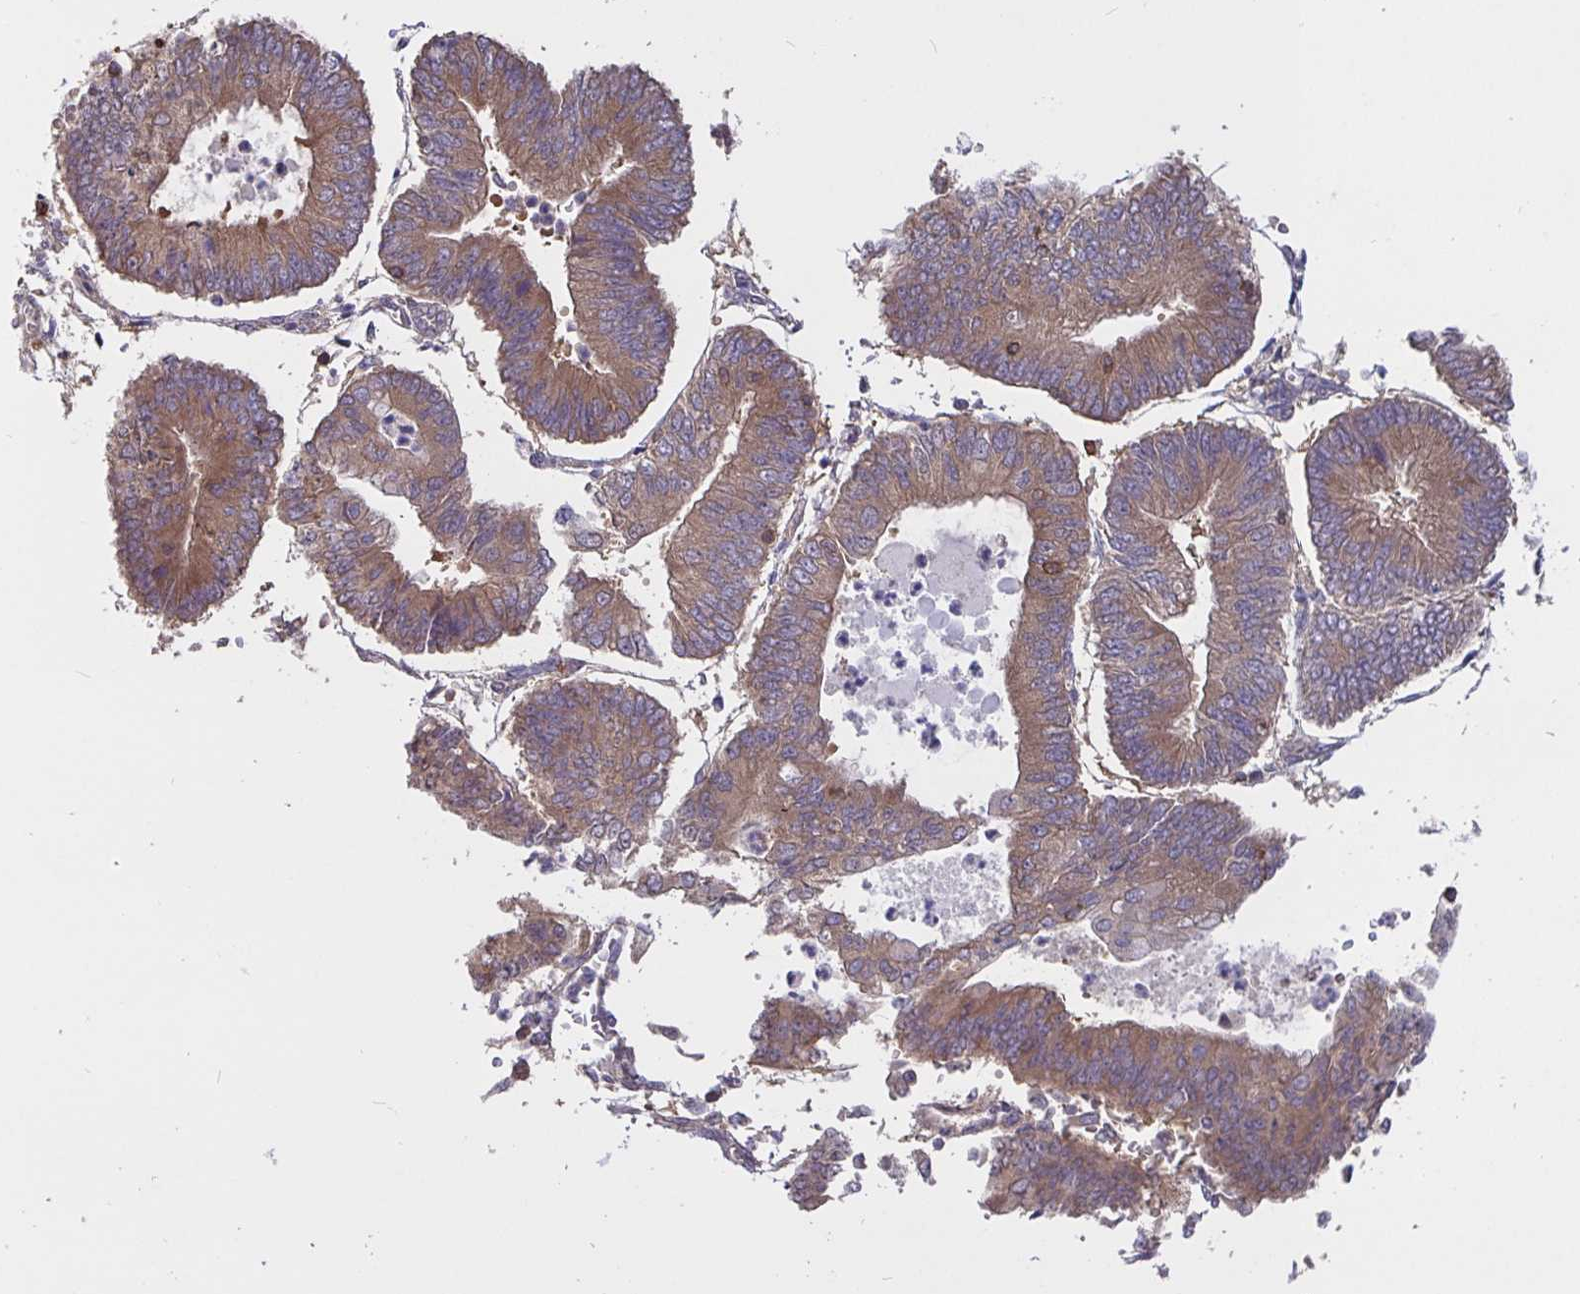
{"staining": {"intensity": "moderate", "quantity": ">75%", "location": "cytoplasmic/membranous"}, "tissue": "endometrial cancer", "cell_type": "Tumor cells", "image_type": "cancer", "snomed": [{"axis": "morphology", "description": "Adenocarcinoma, NOS"}, {"axis": "topography", "description": "Endometrium"}], "caption": "An image of human endometrial adenocarcinoma stained for a protein shows moderate cytoplasmic/membranous brown staining in tumor cells.", "gene": "FEM1C", "patient": {"sex": "female", "age": 65}}